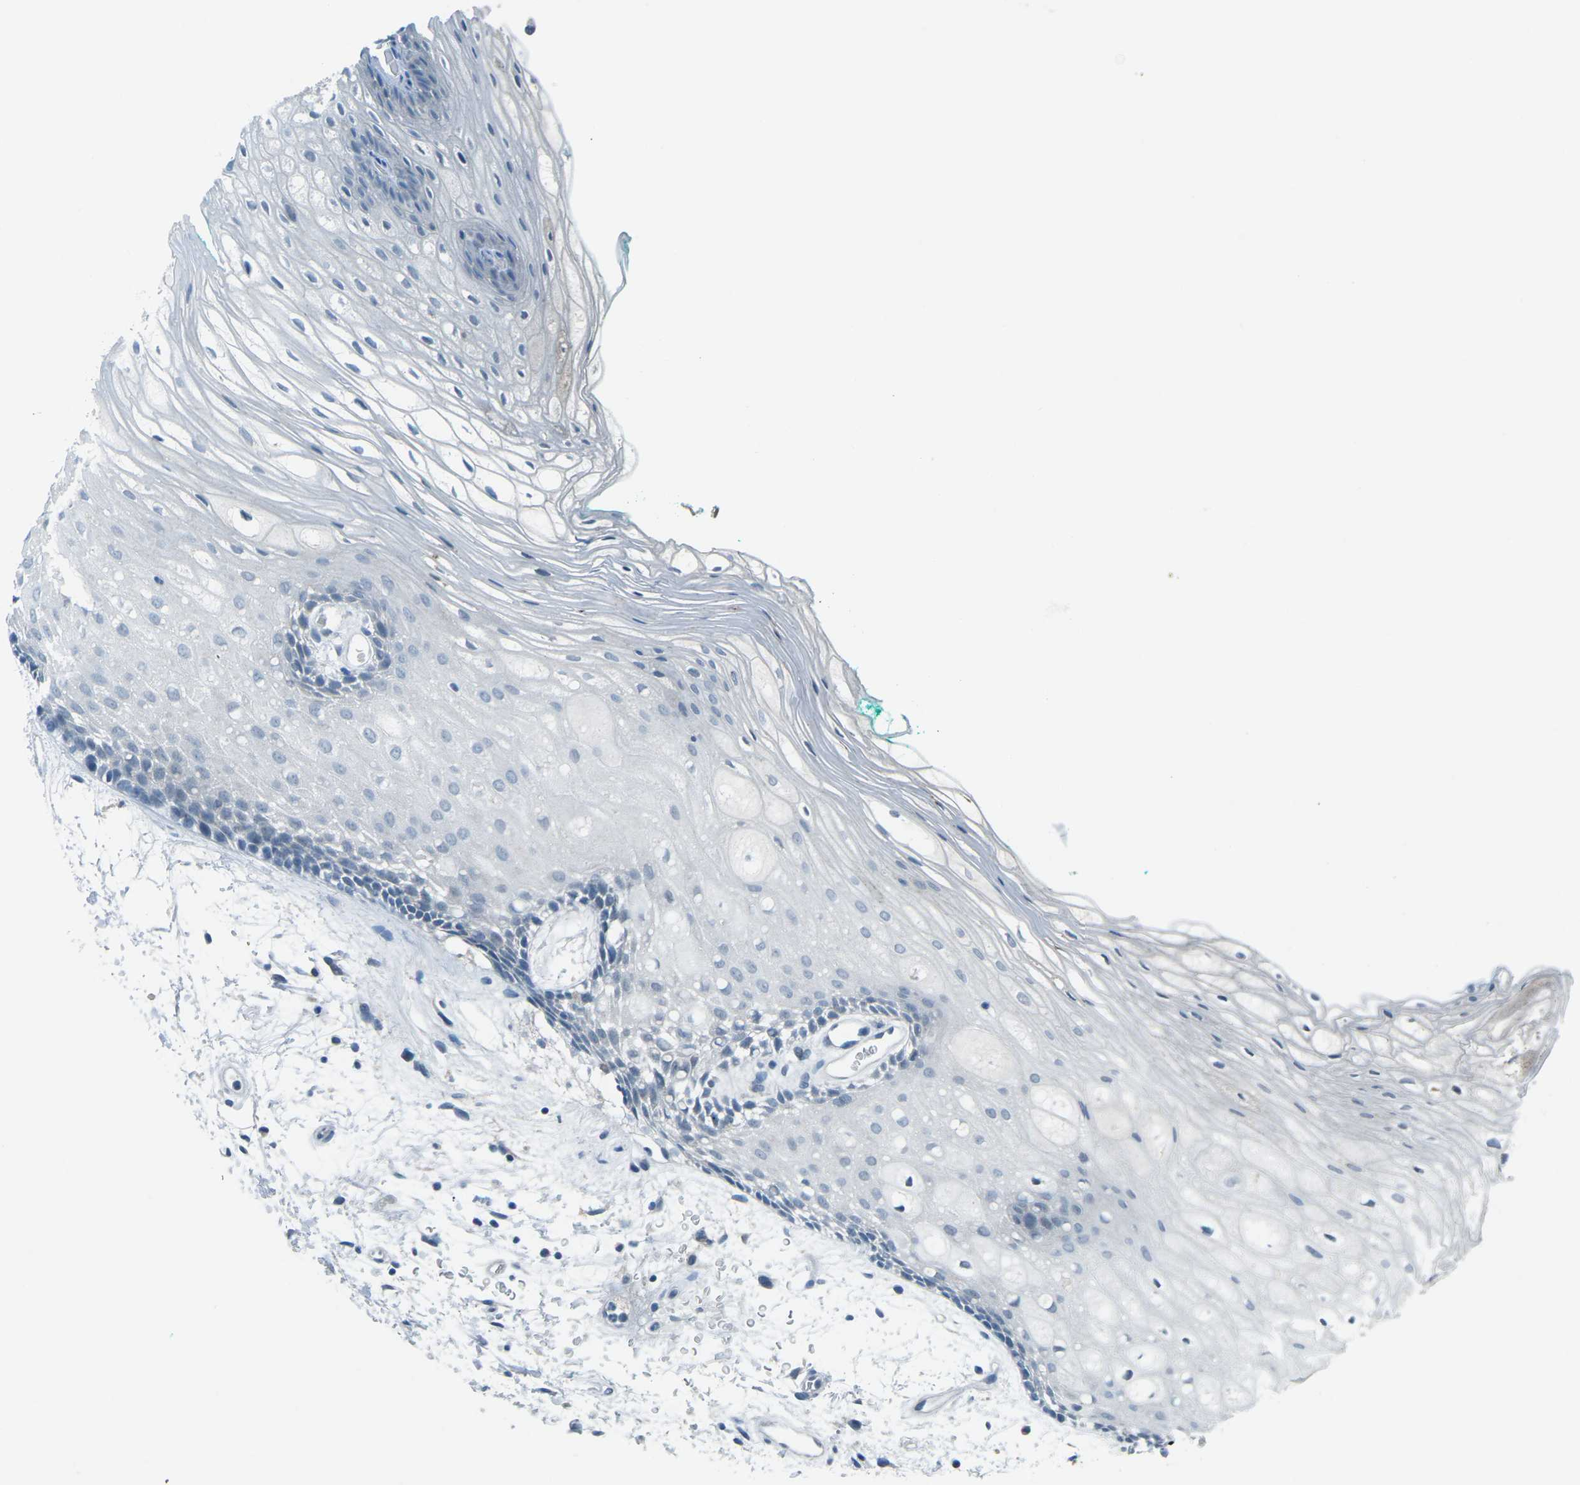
{"staining": {"intensity": "moderate", "quantity": "<25%", "location": "cytoplasmic/membranous"}, "tissue": "oral mucosa", "cell_type": "Squamous epithelial cells", "image_type": "normal", "snomed": [{"axis": "morphology", "description": "Normal tissue, NOS"}, {"axis": "topography", "description": "Skeletal muscle"}, {"axis": "topography", "description": "Oral tissue"}, {"axis": "topography", "description": "Peripheral nerve tissue"}], "caption": "Immunohistochemistry (IHC) (DAB (3,3'-diaminobenzidine)) staining of normal human oral mucosa displays moderate cytoplasmic/membranous protein staining in about <25% of squamous epithelial cells.", "gene": "PRKCA", "patient": {"sex": "female", "age": 84}}